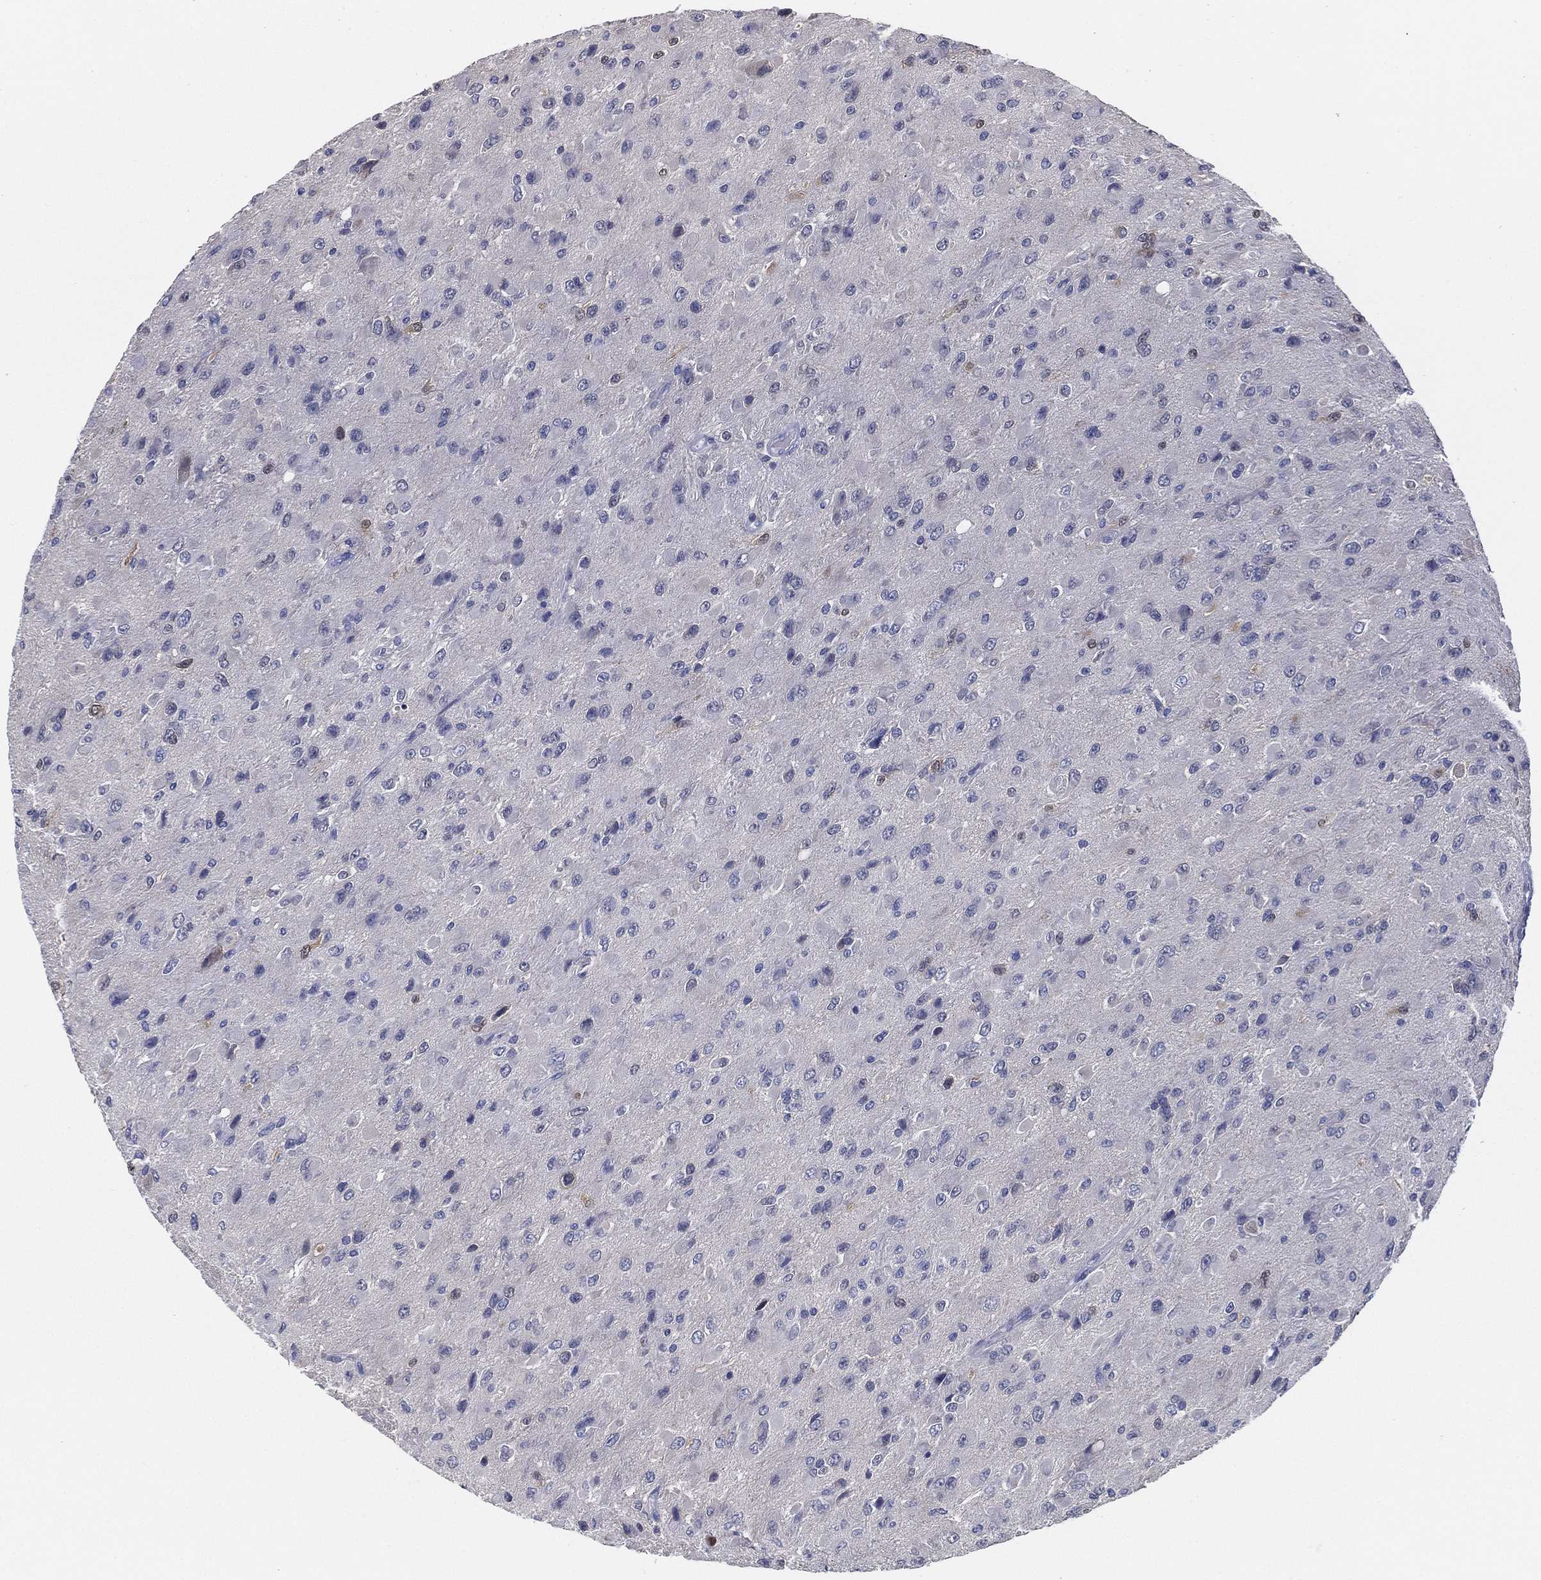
{"staining": {"intensity": "negative", "quantity": "none", "location": "none"}, "tissue": "glioma", "cell_type": "Tumor cells", "image_type": "cancer", "snomed": [{"axis": "morphology", "description": "Glioma, malignant, High grade"}, {"axis": "topography", "description": "Cerebral cortex"}], "caption": "Immunohistochemistry (IHC) photomicrograph of human malignant glioma (high-grade) stained for a protein (brown), which displays no expression in tumor cells. (Brightfield microscopy of DAB (3,3'-diaminobenzidine) IHC at high magnification).", "gene": "STS", "patient": {"sex": "male", "age": 35}}